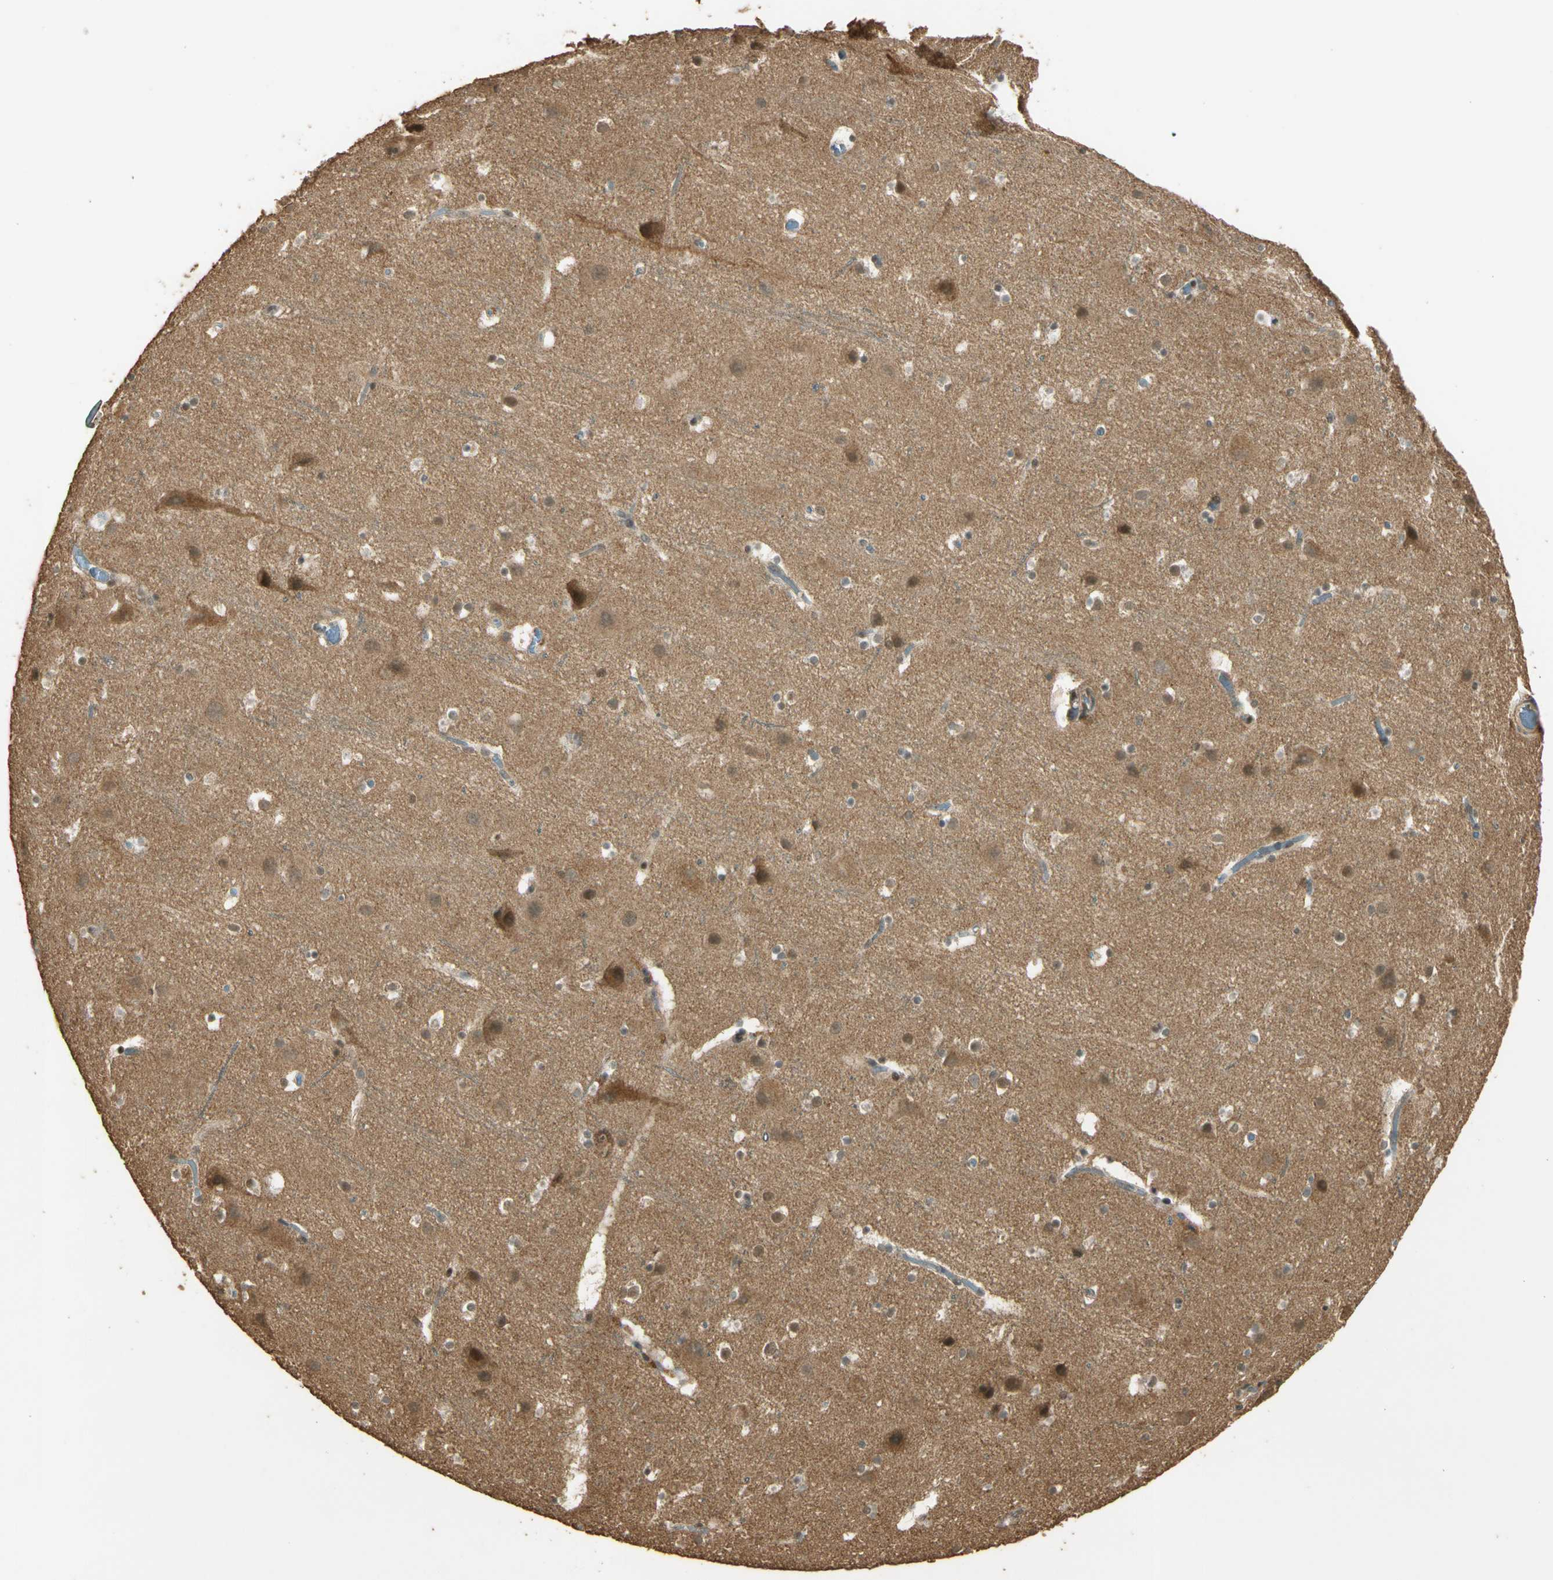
{"staining": {"intensity": "moderate", "quantity": ">75%", "location": "cytoplasmic/membranous,nuclear"}, "tissue": "cerebral cortex", "cell_type": "Endothelial cells", "image_type": "normal", "snomed": [{"axis": "morphology", "description": "Normal tissue, NOS"}, {"axis": "topography", "description": "Cerebral cortex"}], "caption": "Immunohistochemistry (IHC) histopathology image of unremarkable cerebral cortex: cerebral cortex stained using immunohistochemistry reveals medium levels of moderate protein expression localized specifically in the cytoplasmic/membranous,nuclear of endothelial cells, appearing as a cytoplasmic/membranous,nuclear brown color.", "gene": "GMEB2", "patient": {"sex": "male", "age": 45}}